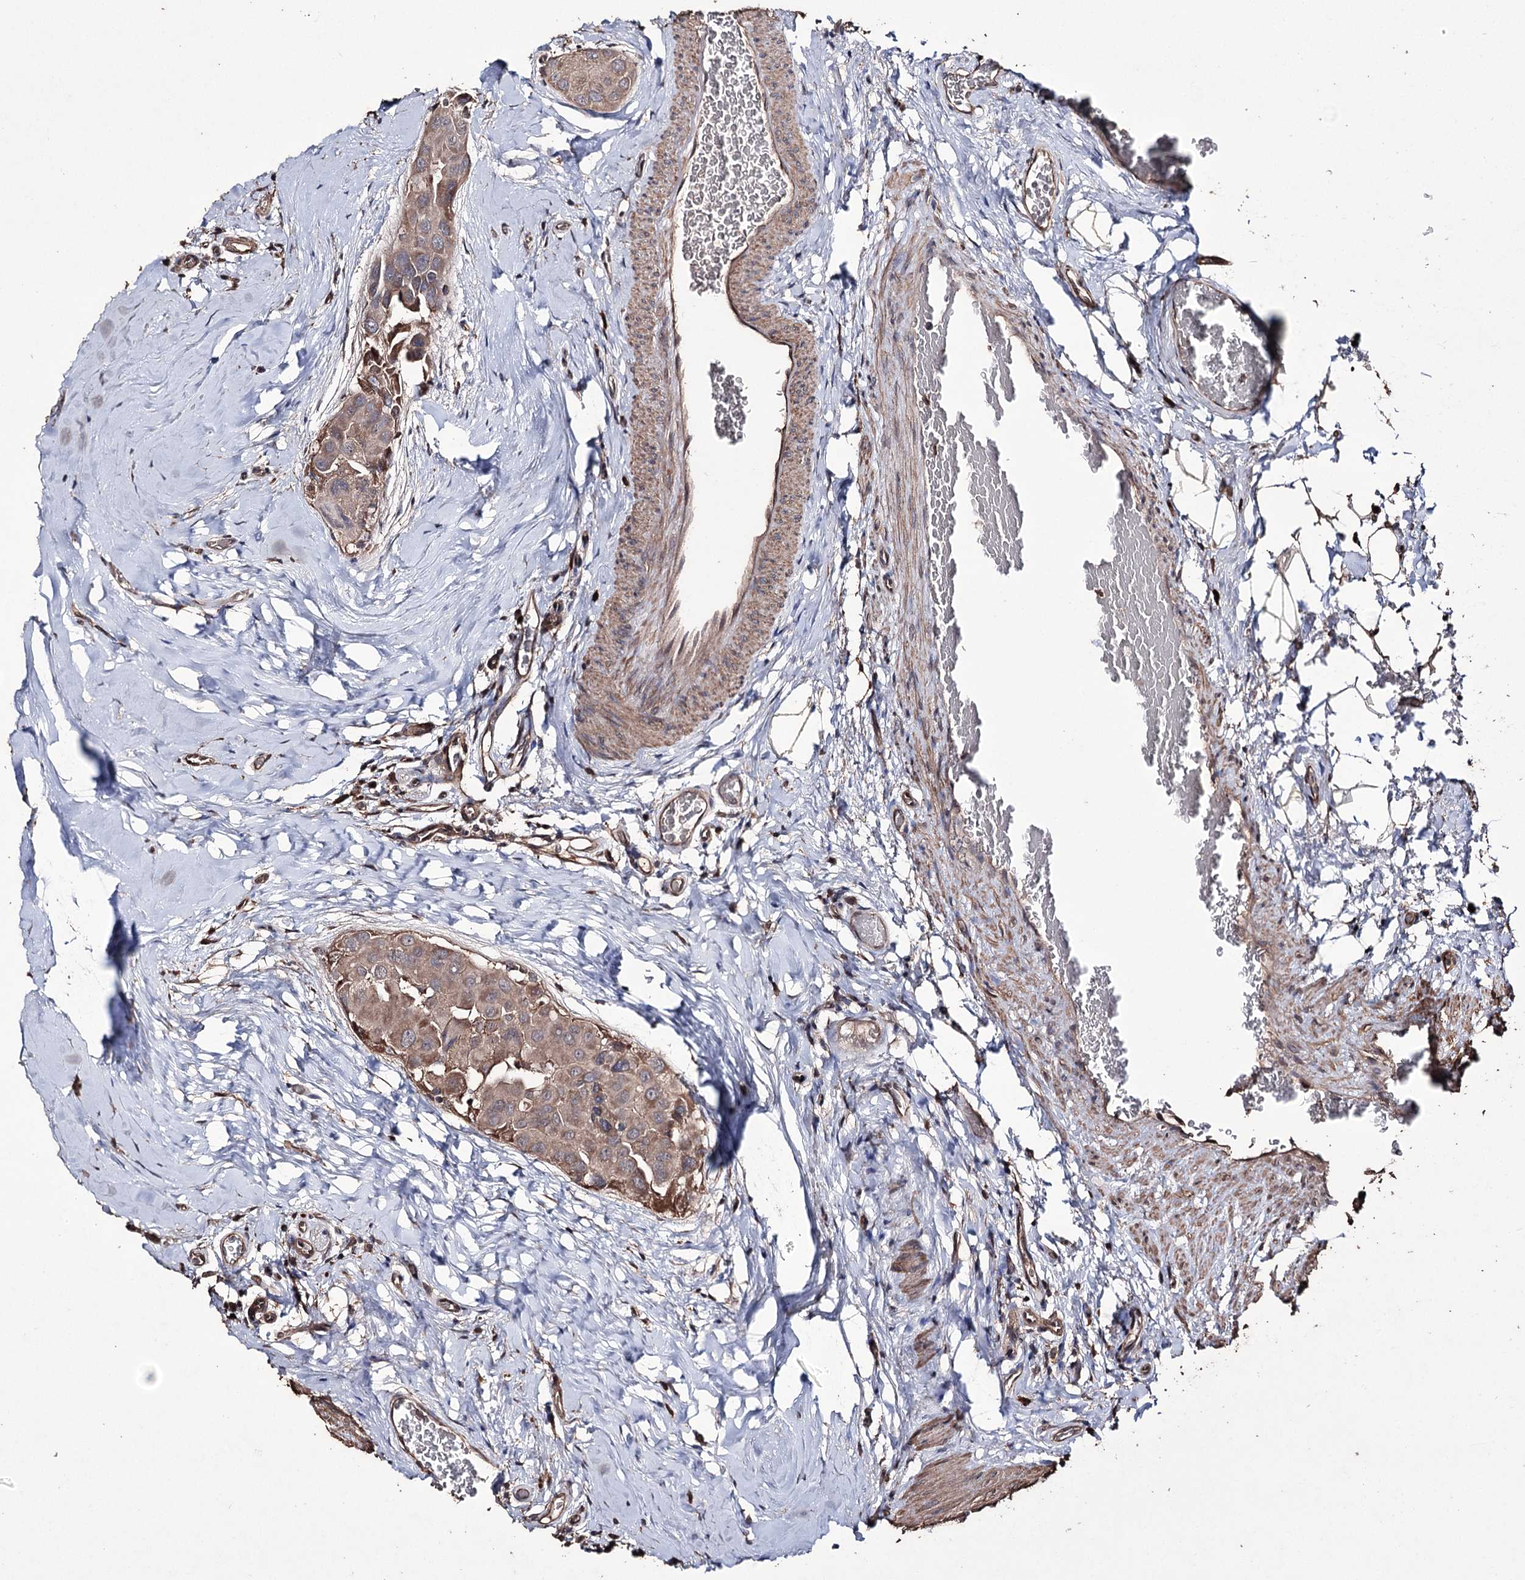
{"staining": {"intensity": "moderate", "quantity": ">75%", "location": "cytoplasmic/membranous"}, "tissue": "thyroid cancer", "cell_type": "Tumor cells", "image_type": "cancer", "snomed": [{"axis": "morphology", "description": "Papillary adenocarcinoma, NOS"}, {"axis": "topography", "description": "Thyroid gland"}], "caption": "Papillary adenocarcinoma (thyroid) was stained to show a protein in brown. There is medium levels of moderate cytoplasmic/membranous expression in approximately >75% of tumor cells. (DAB (3,3'-diaminobenzidine) = brown stain, brightfield microscopy at high magnification).", "gene": "ZNF662", "patient": {"sex": "male", "age": 33}}